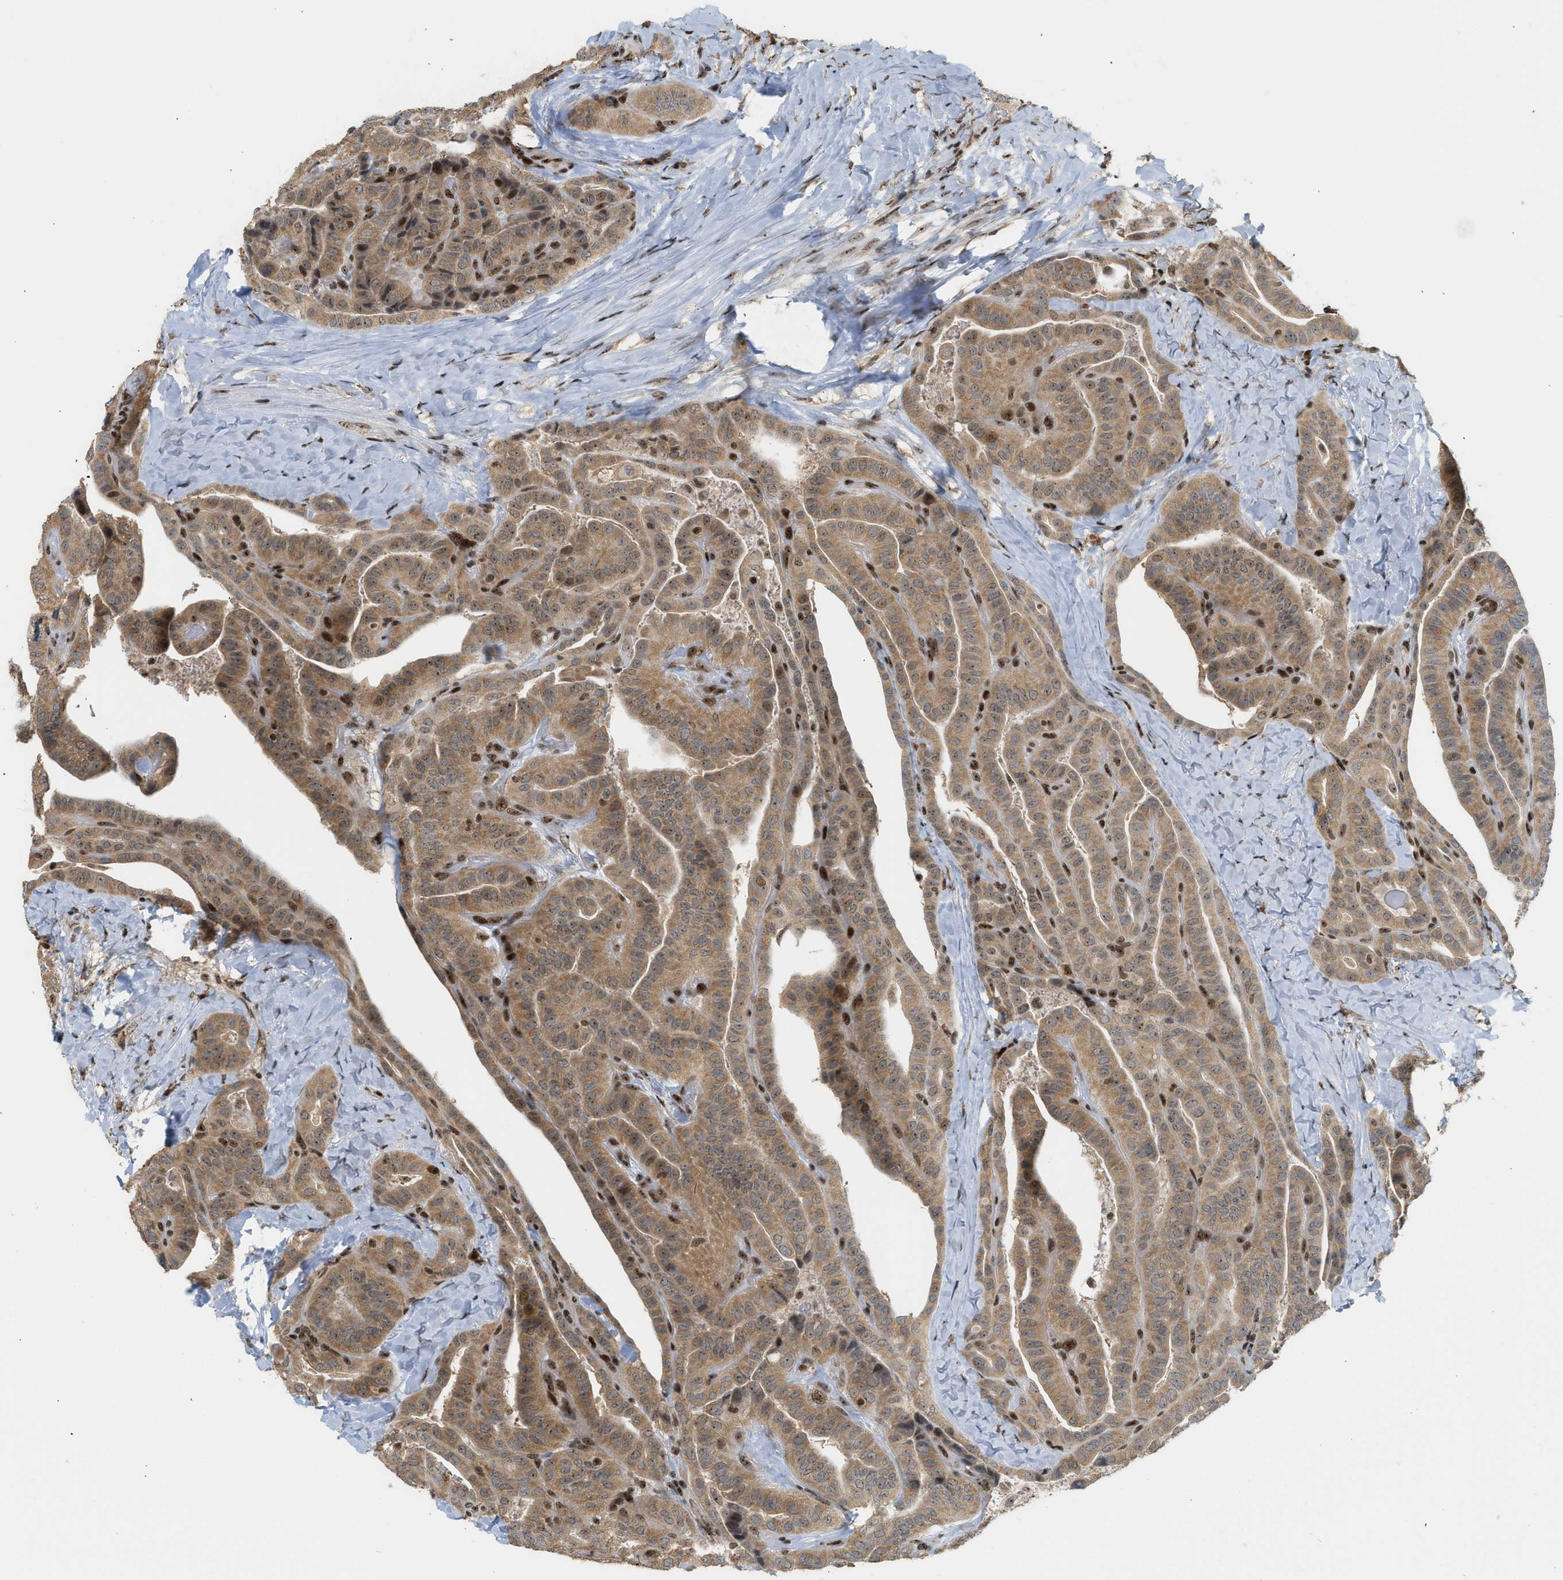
{"staining": {"intensity": "moderate", "quantity": ">75%", "location": "cytoplasmic/membranous"}, "tissue": "thyroid cancer", "cell_type": "Tumor cells", "image_type": "cancer", "snomed": [{"axis": "morphology", "description": "Papillary adenocarcinoma, NOS"}, {"axis": "topography", "description": "Thyroid gland"}], "caption": "High-magnification brightfield microscopy of thyroid papillary adenocarcinoma stained with DAB (brown) and counterstained with hematoxylin (blue). tumor cells exhibit moderate cytoplasmic/membranous positivity is present in approximately>75% of cells.", "gene": "ZNF22", "patient": {"sex": "male", "age": 77}}